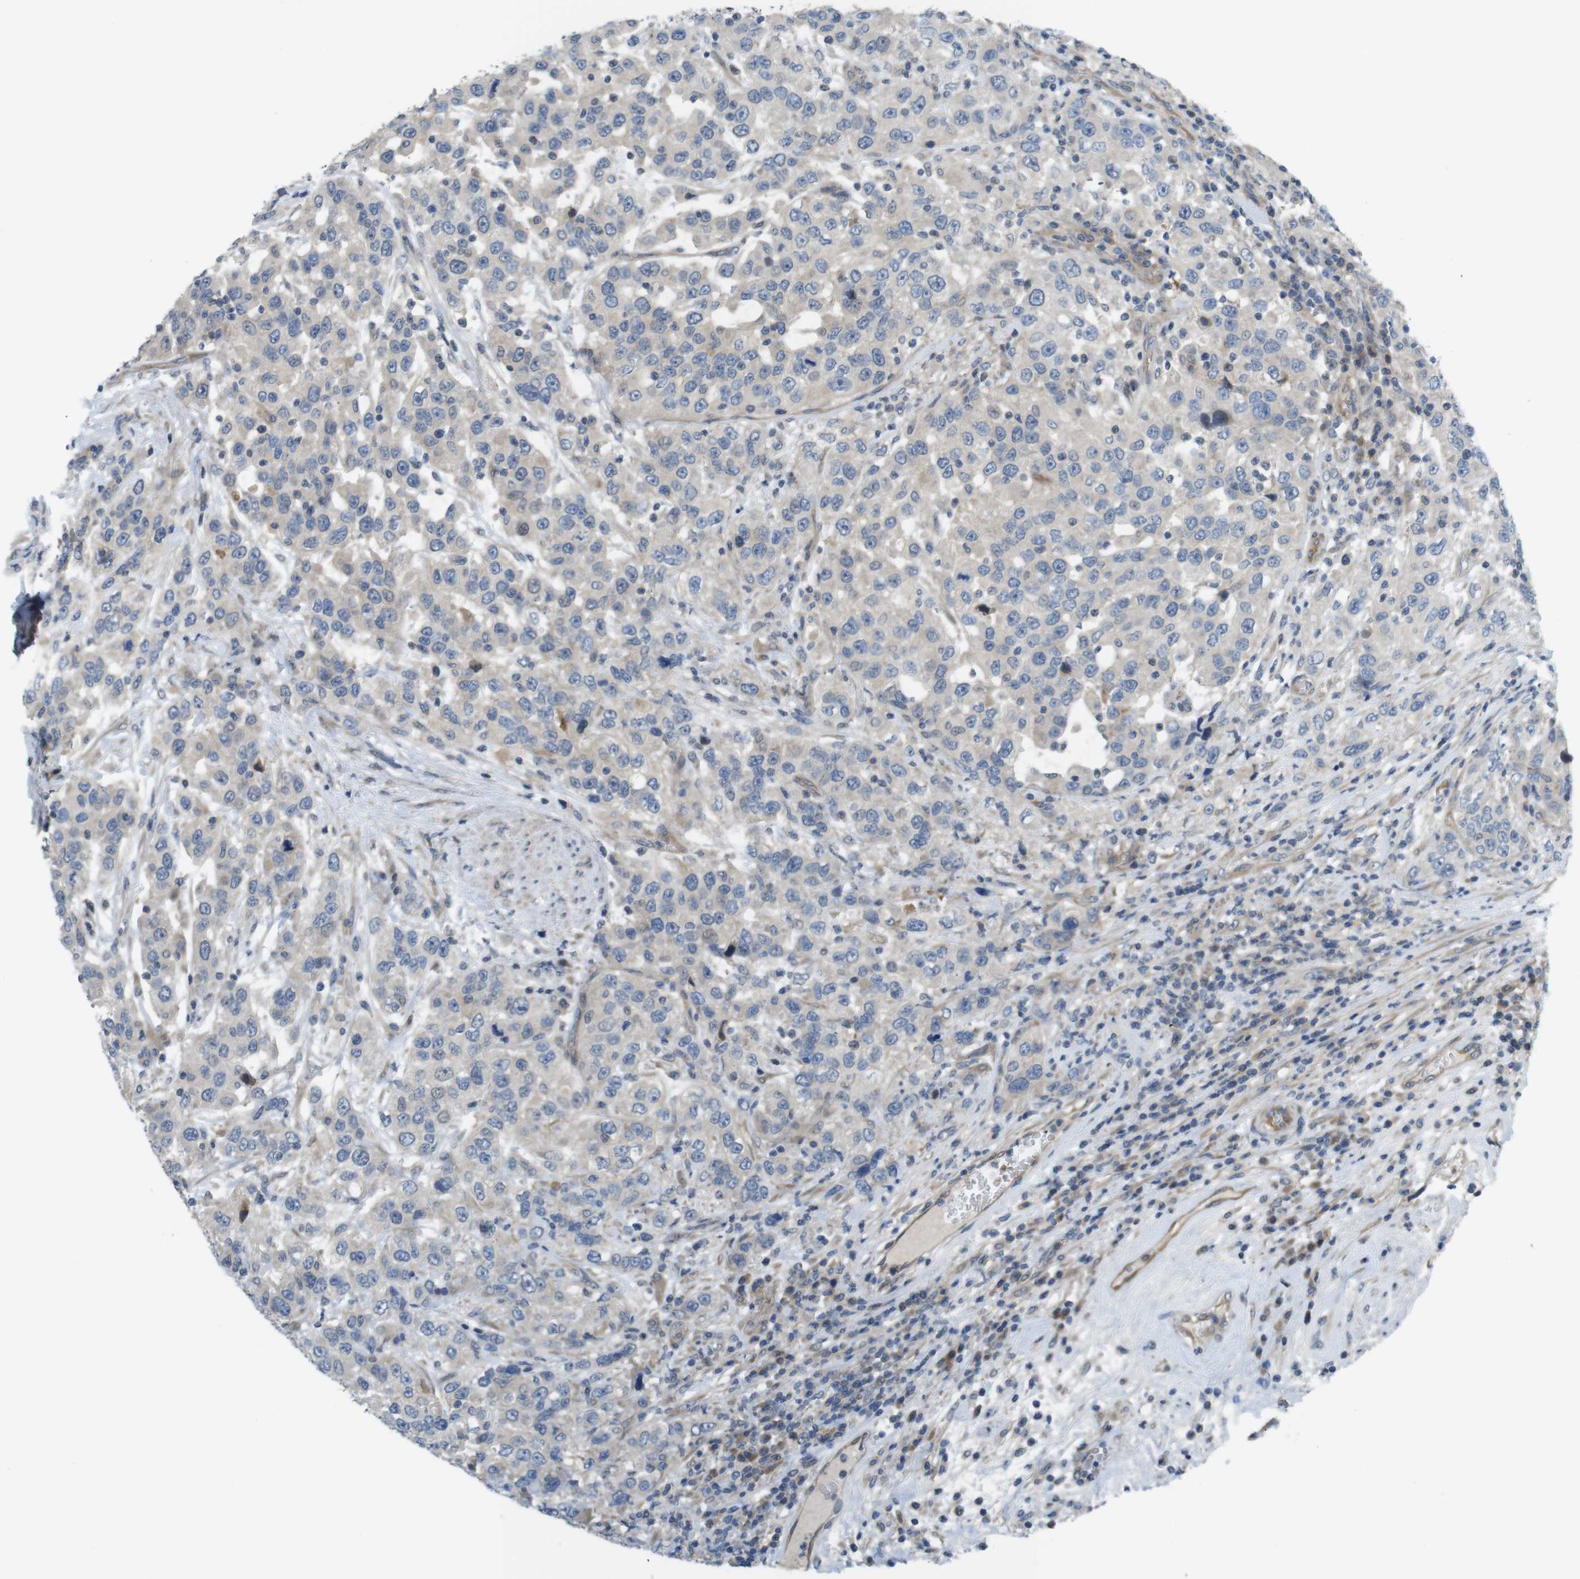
{"staining": {"intensity": "negative", "quantity": "none", "location": "none"}, "tissue": "urothelial cancer", "cell_type": "Tumor cells", "image_type": "cancer", "snomed": [{"axis": "morphology", "description": "Urothelial carcinoma, High grade"}, {"axis": "topography", "description": "Urinary bladder"}], "caption": "High power microscopy image of an IHC image of urothelial cancer, revealing no significant positivity in tumor cells.", "gene": "ABHD15", "patient": {"sex": "female", "age": 80}}